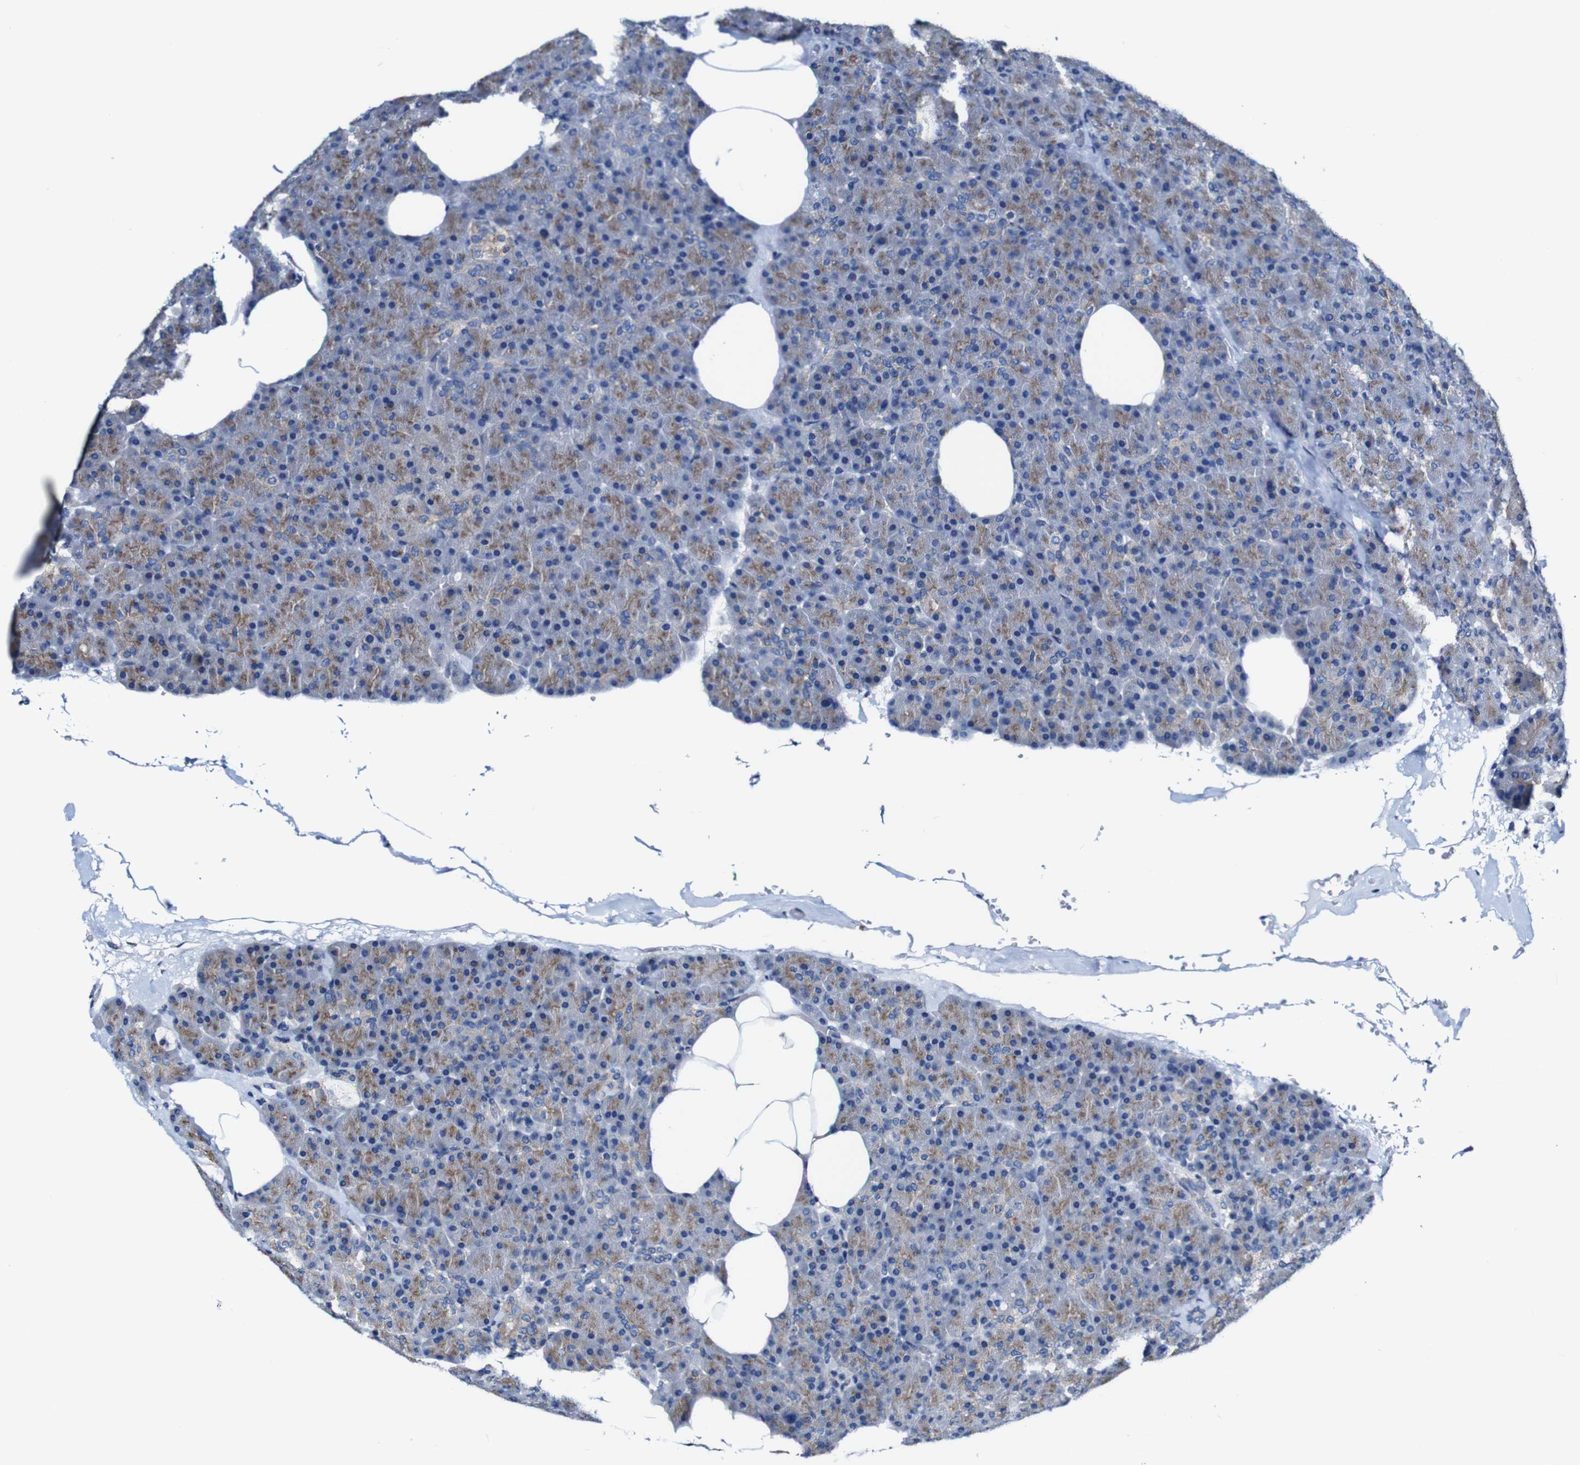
{"staining": {"intensity": "moderate", "quantity": "25%-75%", "location": "cytoplasmic/membranous"}, "tissue": "pancreas", "cell_type": "Exocrine glandular cells", "image_type": "normal", "snomed": [{"axis": "morphology", "description": "Normal tissue, NOS"}, {"axis": "topography", "description": "Pancreas"}], "caption": "Protein expression analysis of benign human pancreas reveals moderate cytoplasmic/membranous staining in approximately 25%-75% of exocrine glandular cells.", "gene": "CSF1R", "patient": {"sex": "female", "age": 35}}